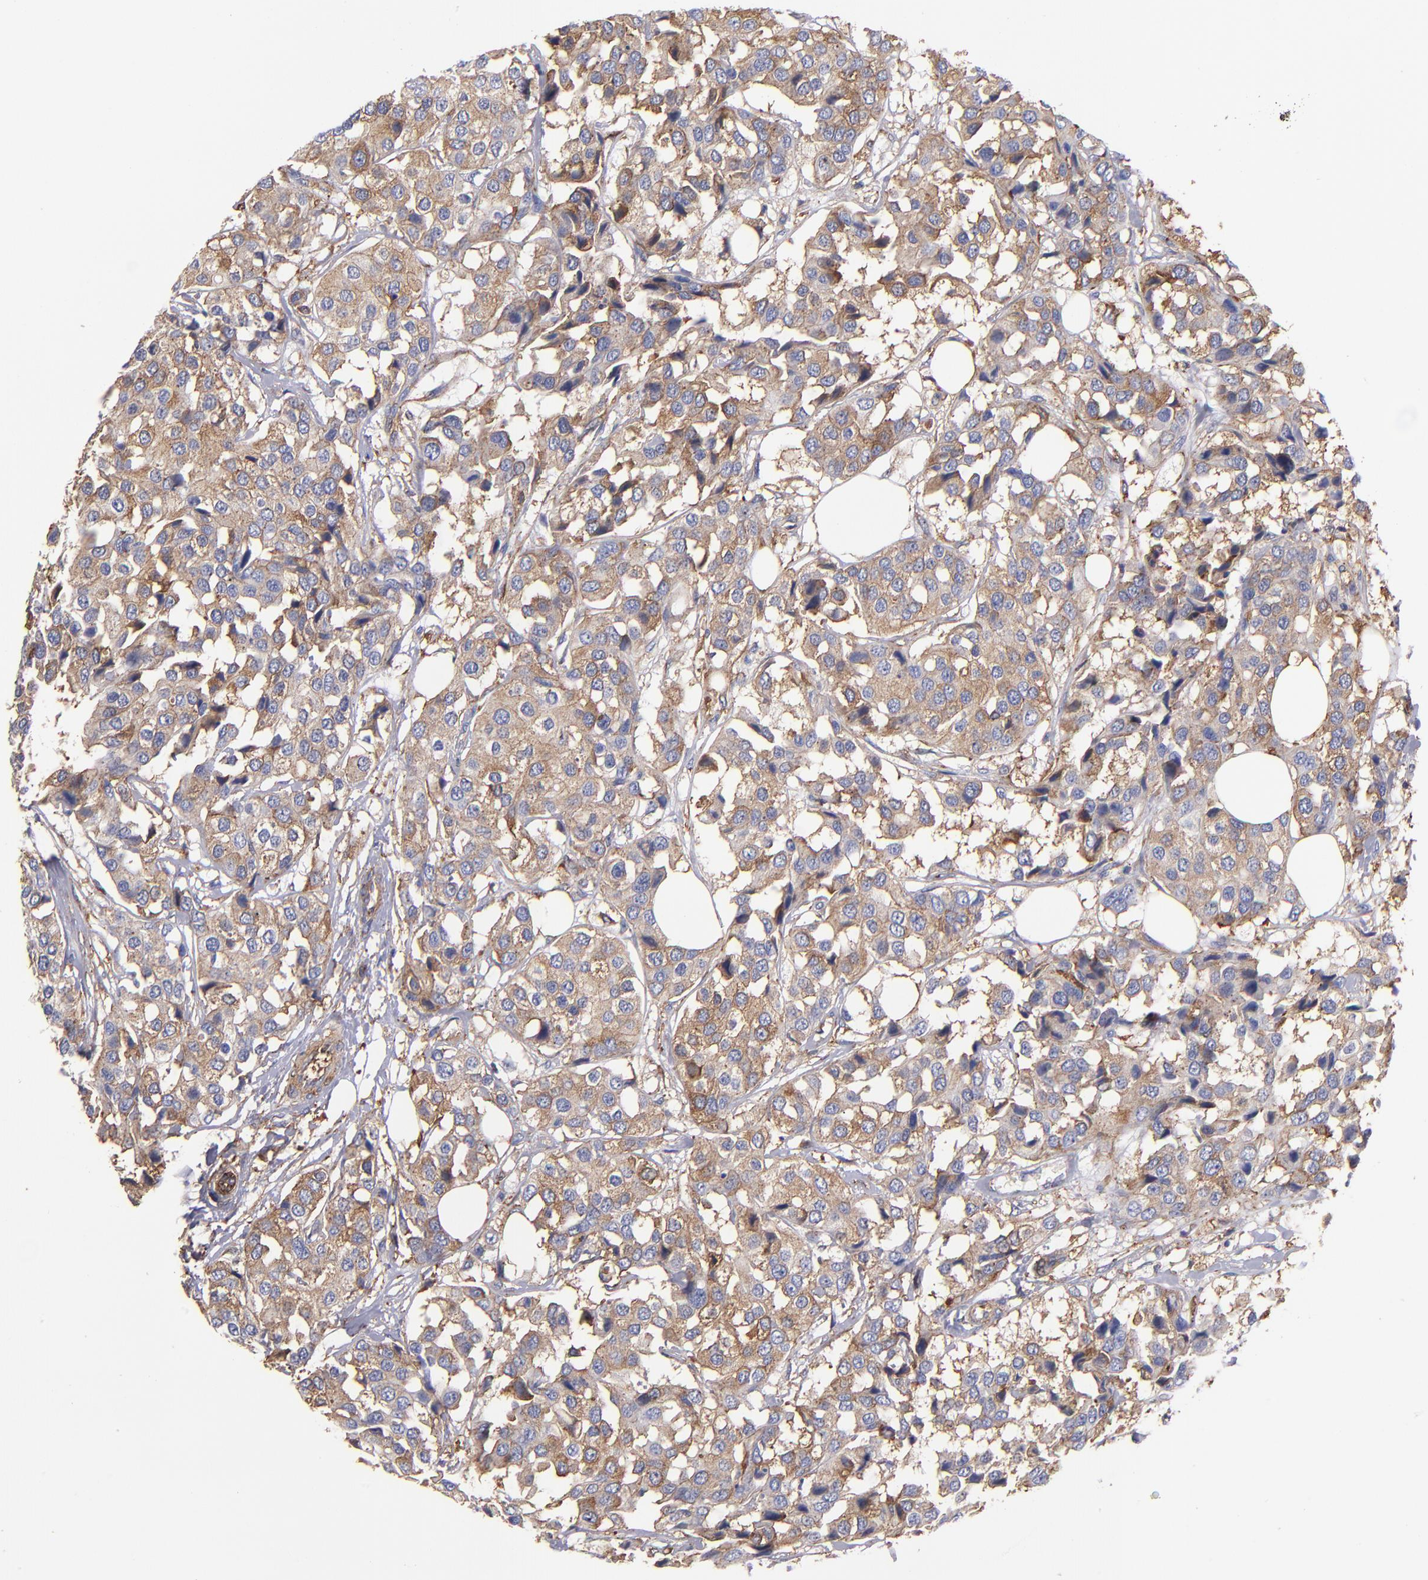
{"staining": {"intensity": "weak", "quantity": ">75%", "location": "cytoplasmic/membranous"}, "tissue": "breast cancer", "cell_type": "Tumor cells", "image_type": "cancer", "snomed": [{"axis": "morphology", "description": "Duct carcinoma"}, {"axis": "topography", "description": "Breast"}], "caption": "Breast cancer (infiltrating ductal carcinoma) stained for a protein (brown) demonstrates weak cytoplasmic/membranous positive positivity in about >75% of tumor cells.", "gene": "MVP", "patient": {"sex": "female", "age": 80}}